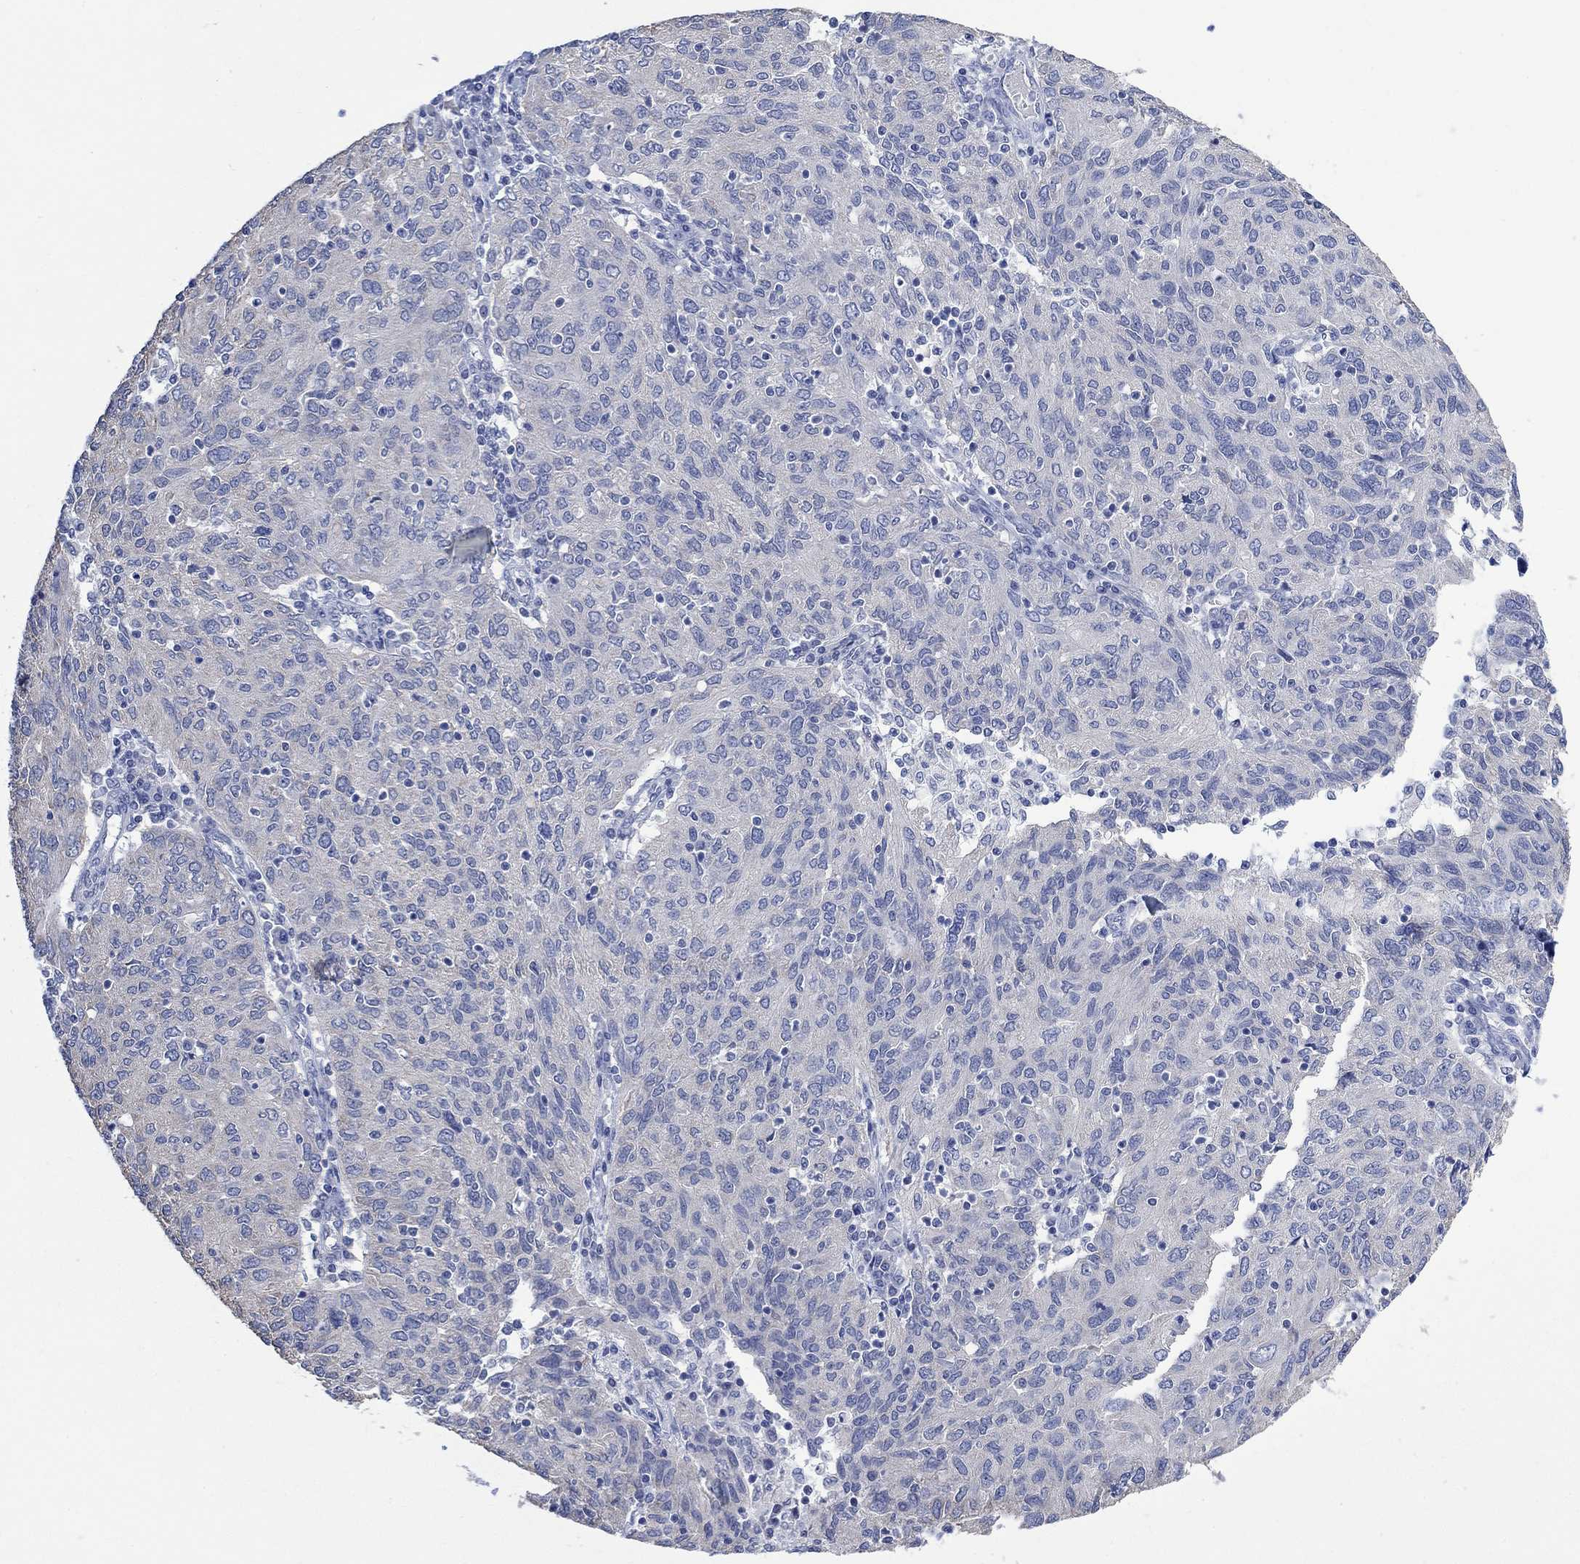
{"staining": {"intensity": "negative", "quantity": "none", "location": "none"}, "tissue": "ovarian cancer", "cell_type": "Tumor cells", "image_type": "cancer", "snomed": [{"axis": "morphology", "description": "Carcinoma, endometroid"}, {"axis": "topography", "description": "Ovary"}], "caption": "Tumor cells are negative for protein expression in human ovarian cancer.", "gene": "FBP2", "patient": {"sex": "female", "age": 50}}